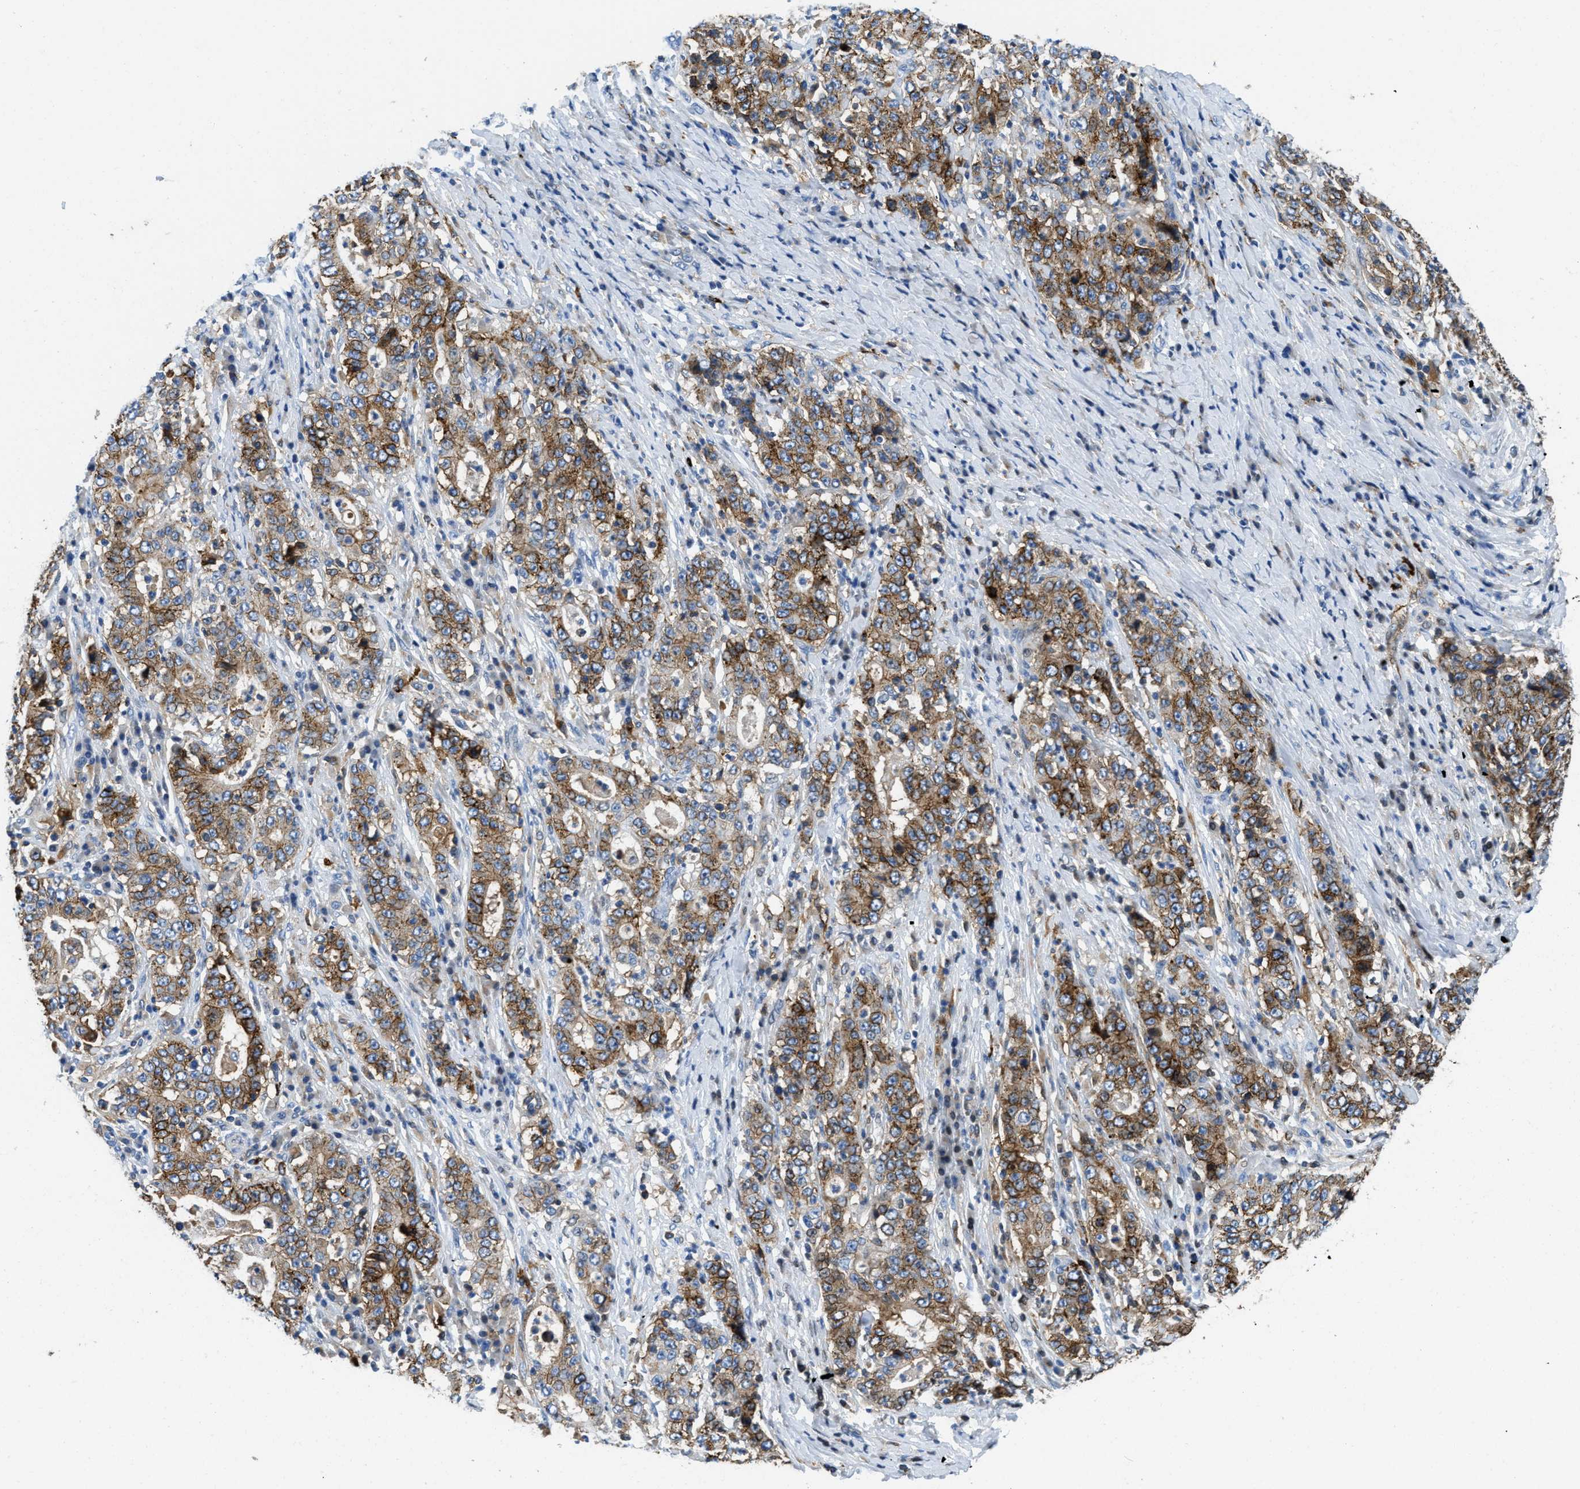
{"staining": {"intensity": "moderate", "quantity": ">75%", "location": "cytoplasmic/membranous"}, "tissue": "stomach cancer", "cell_type": "Tumor cells", "image_type": "cancer", "snomed": [{"axis": "morphology", "description": "Normal tissue, NOS"}, {"axis": "morphology", "description": "Adenocarcinoma, NOS"}, {"axis": "topography", "description": "Stomach, upper"}, {"axis": "topography", "description": "Stomach"}], "caption": "Immunohistochemical staining of human stomach adenocarcinoma shows medium levels of moderate cytoplasmic/membranous staining in about >75% of tumor cells. (Brightfield microscopy of DAB IHC at high magnification).", "gene": "CD226", "patient": {"sex": "male", "age": 59}}